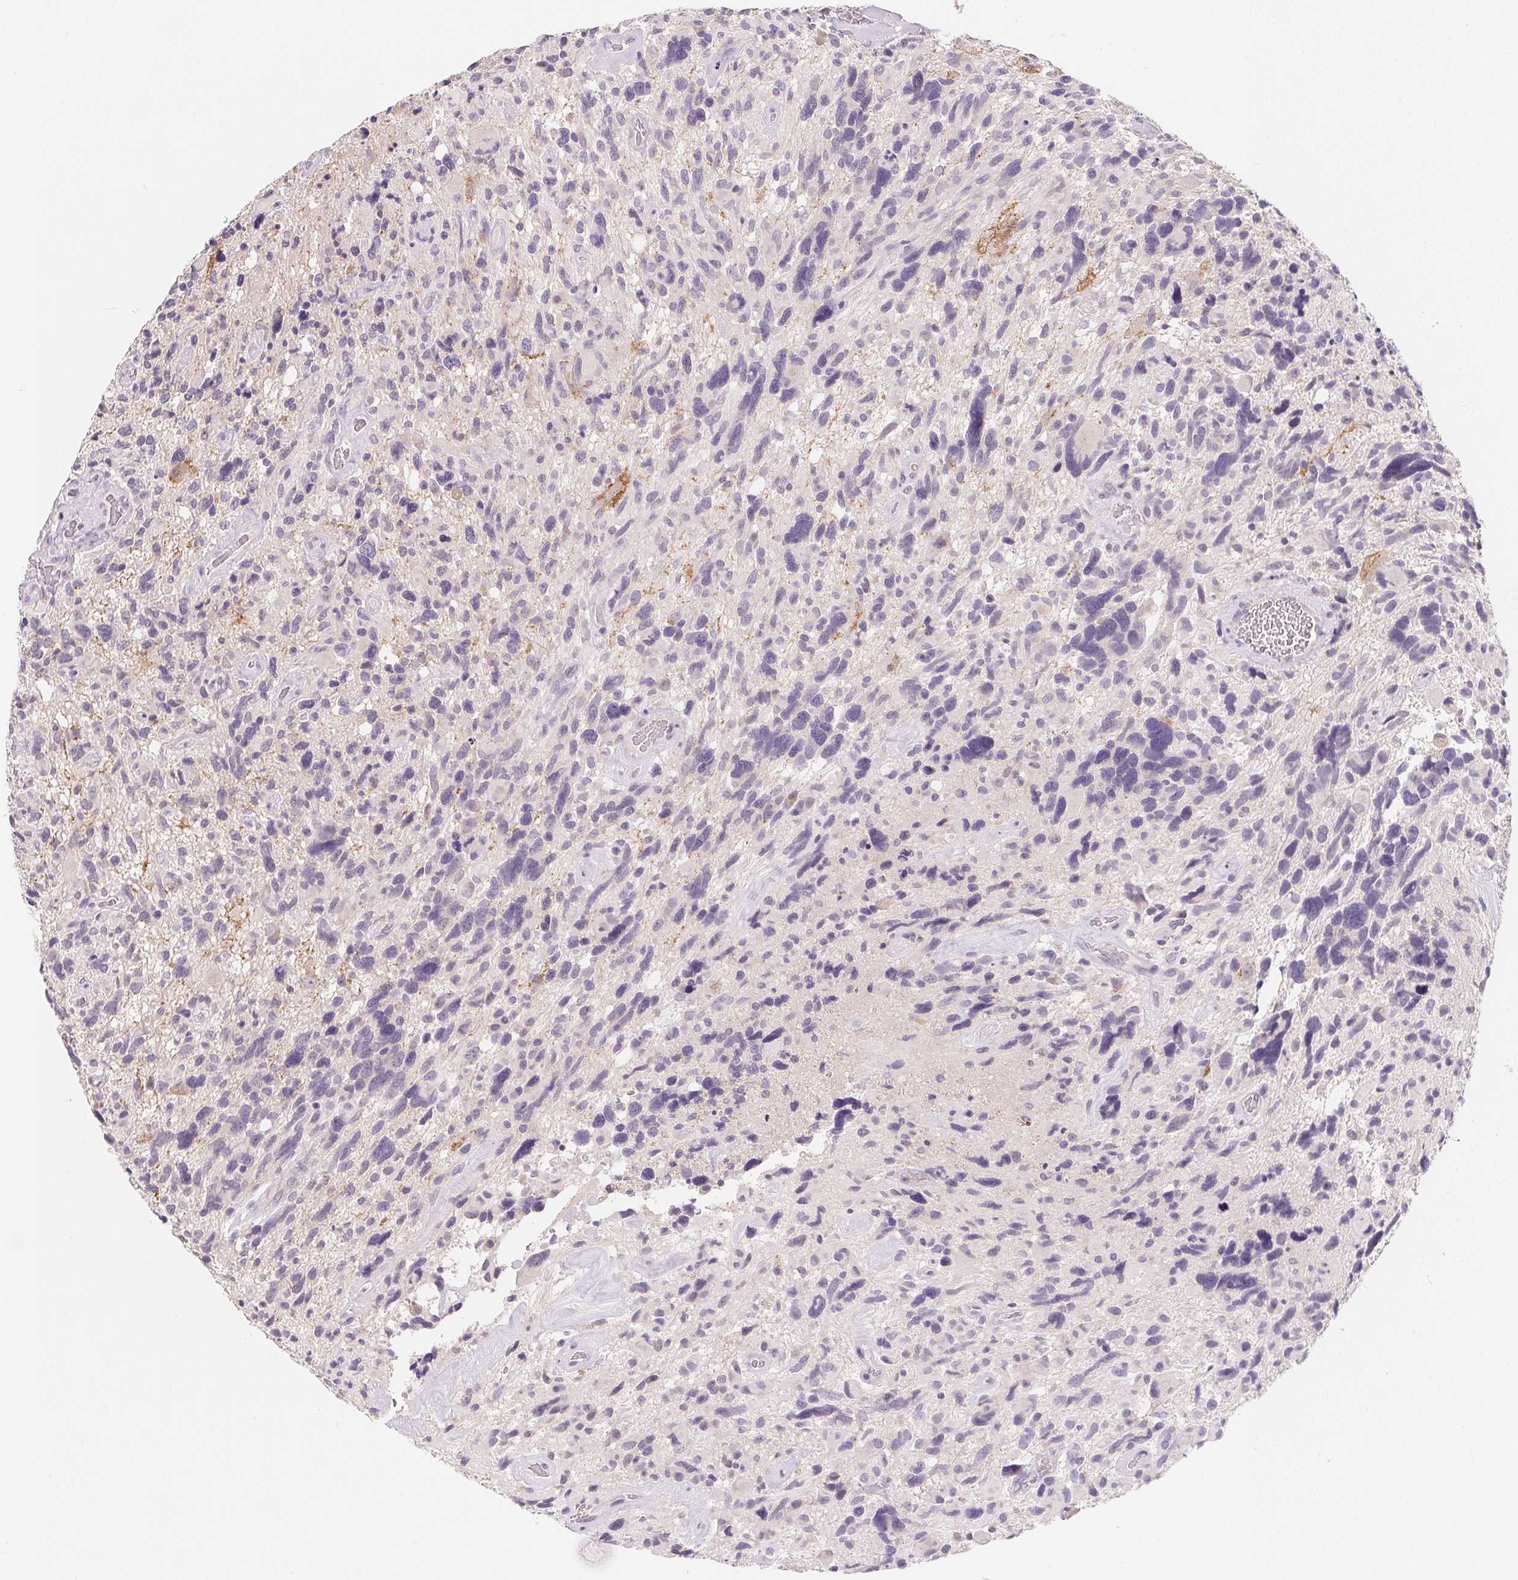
{"staining": {"intensity": "negative", "quantity": "none", "location": "none"}, "tissue": "glioma", "cell_type": "Tumor cells", "image_type": "cancer", "snomed": [{"axis": "morphology", "description": "Glioma, malignant, High grade"}, {"axis": "topography", "description": "Brain"}], "caption": "Immunohistochemical staining of human glioma demonstrates no significant positivity in tumor cells.", "gene": "MCOLN3", "patient": {"sex": "male", "age": 49}}